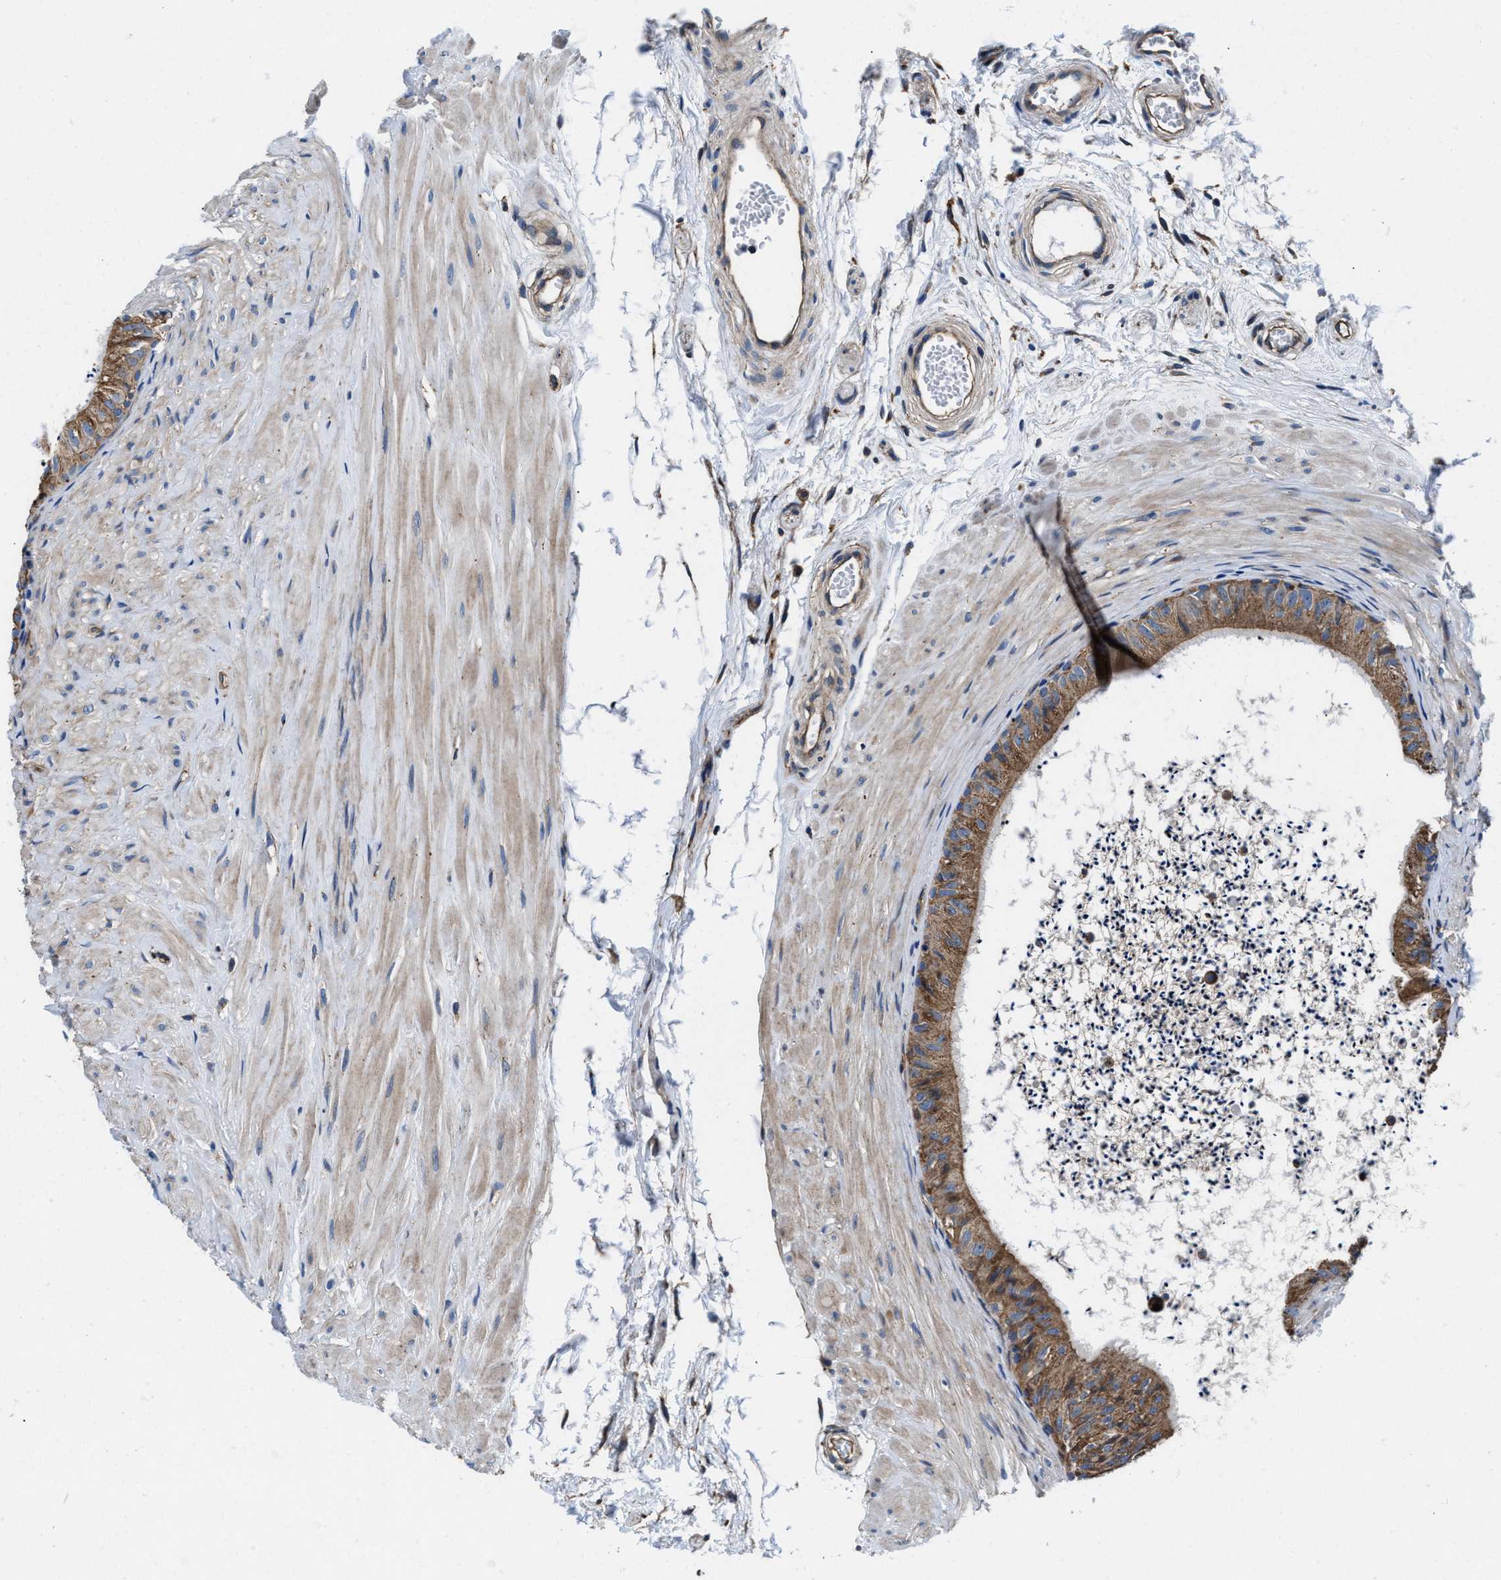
{"staining": {"intensity": "moderate", "quantity": ">75%", "location": "cytoplasmic/membranous"}, "tissue": "epididymis", "cell_type": "Glandular cells", "image_type": "normal", "snomed": [{"axis": "morphology", "description": "Normal tissue, NOS"}, {"axis": "topography", "description": "Epididymis"}], "caption": "About >75% of glandular cells in unremarkable epididymis reveal moderate cytoplasmic/membranous protein staining as visualized by brown immunohistochemical staining.", "gene": "PPP1R9B", "patient": {"sex": "male", "age": 56}}